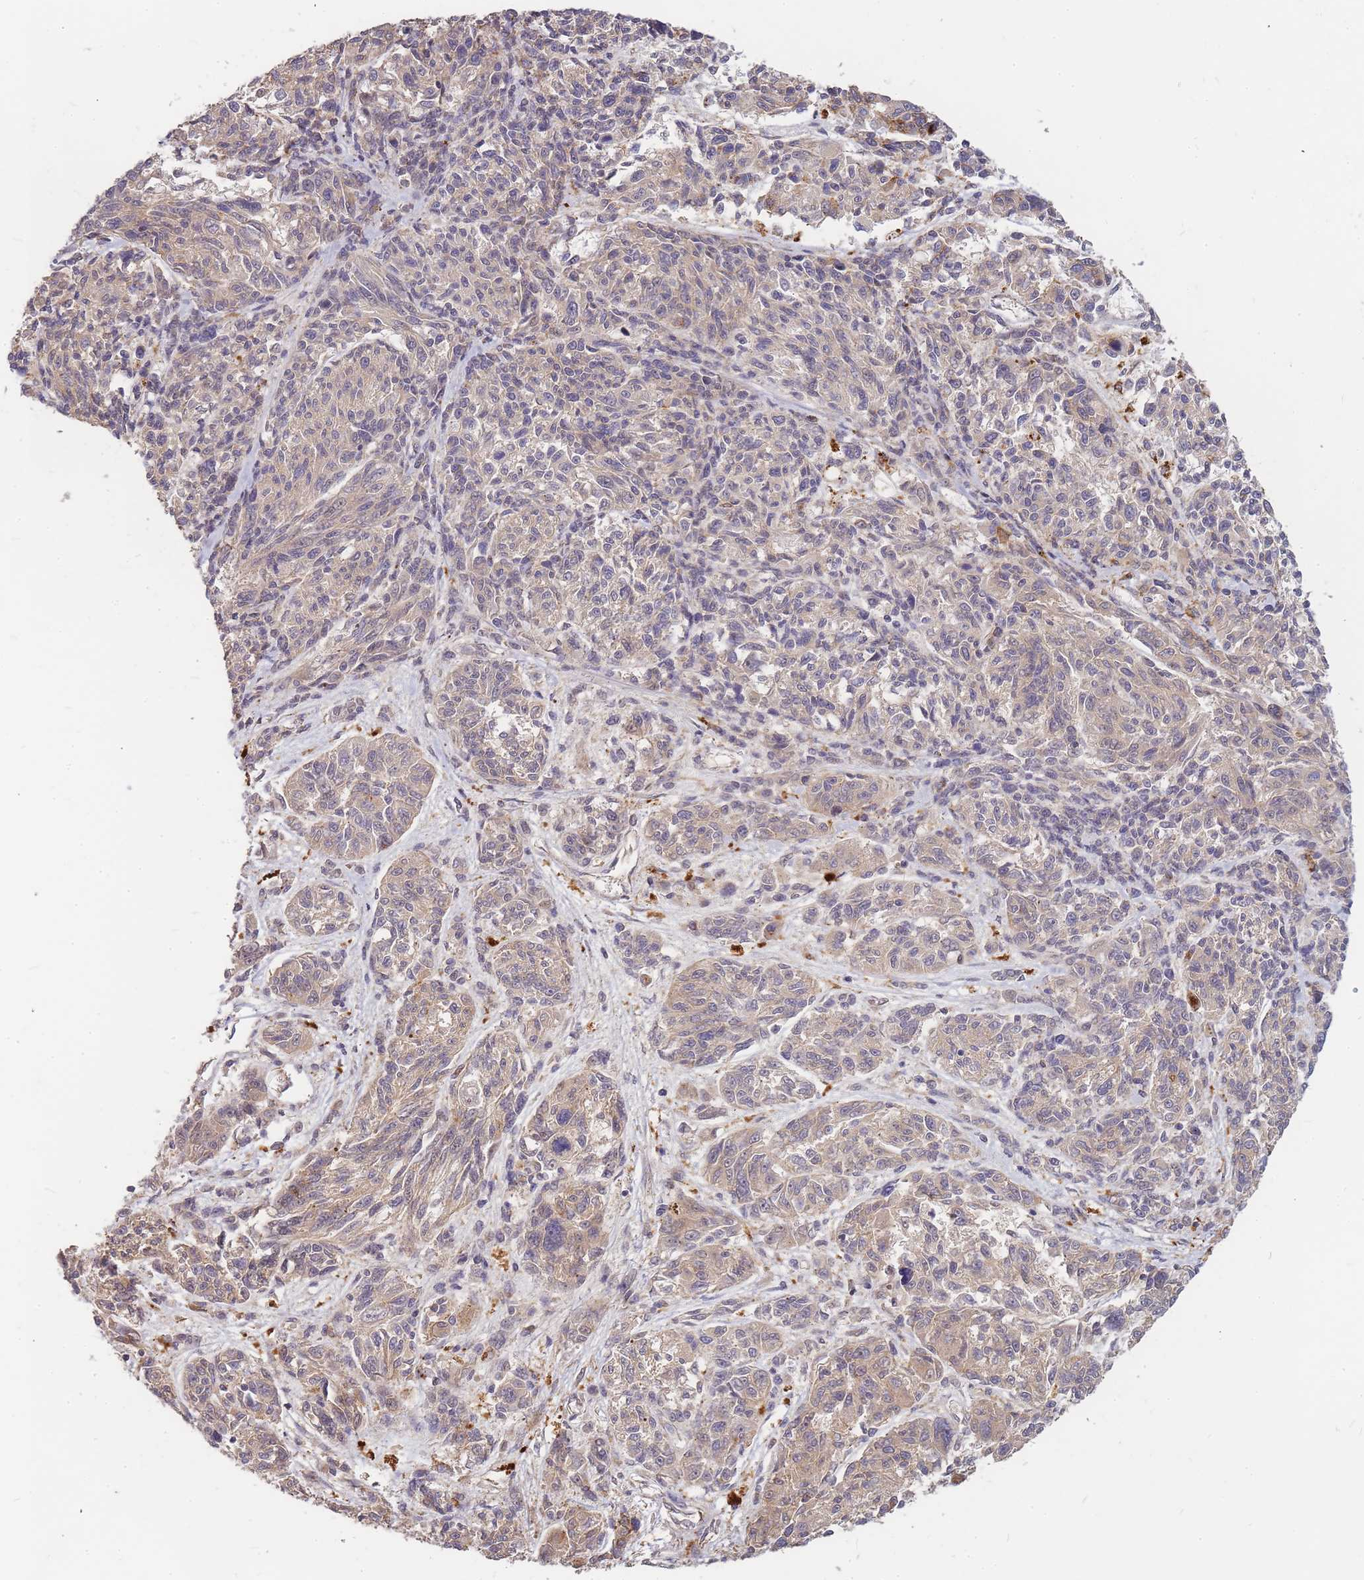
{"staining": {"intensity": "weak", "quantity": ">75%", "location": "cytoplasmic/membranous"}, "tissue": "melanoma", "cell_type": "Tumor cells", "image_type": "cancer", "snomed": [{"axis": "morphology", "description": "Malignant melanoma, NOS"}, {"axis": "topography", "description": "Skin"}], "caption": "IHC of melanoma demonstrates low levels of weak cytoplasmic/membranous positivity in approximately >75% of tumor cells. Using DAB (brown) and hematoxylin (blue) stains, captured at high magnification using brightfield microscopy.", "gene": "ATG5", "patient": {"sex": "male", "age": 53}}